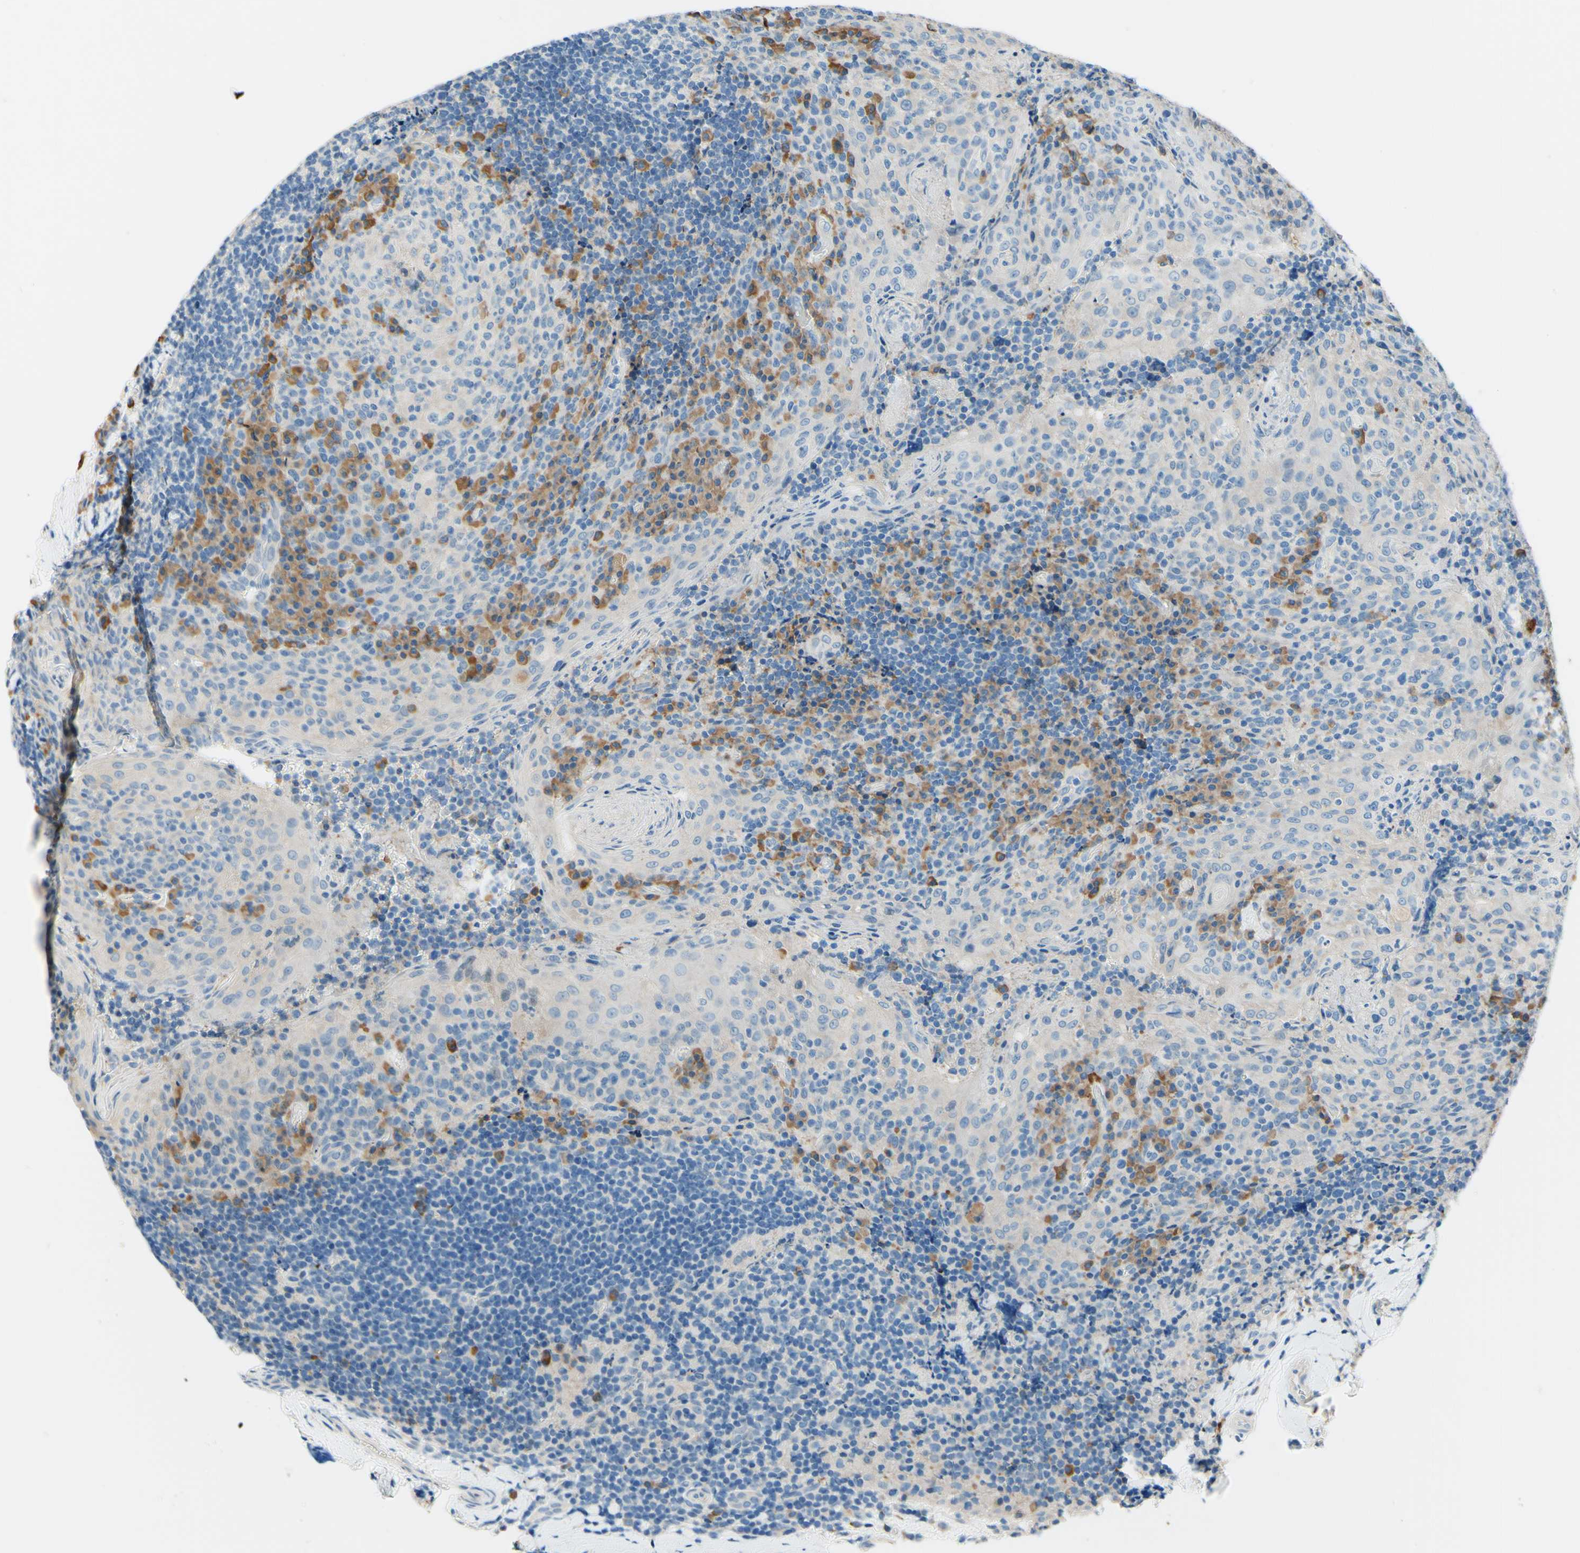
{"staining": {"intensity": "moderate", "quantity": "25%-75%", "location": "cytoplasmic/membranous"}, "tissue": "tonsil", "cell_type": "Germinal center cells", "image_type": "normal", "snomed": [{"axis": "morphology", "description": "Normal tissue, NOS"}, {"axis": "topography", "description": "Tonsil"}], "caption": "Germinal center cells demonstrate medium levels of moderate cytoplasmic/membranous expression in about 25%-75% of cells in unremarkable tonsil. The staining is performed using DAB (3,3'-diaminobenzidine) brown chromogen to label protein expression. The nuclei are counter-stained blue using hematoxylin.", "gene": "PASD1", "patient": {"sex": "male", "age": 17}}